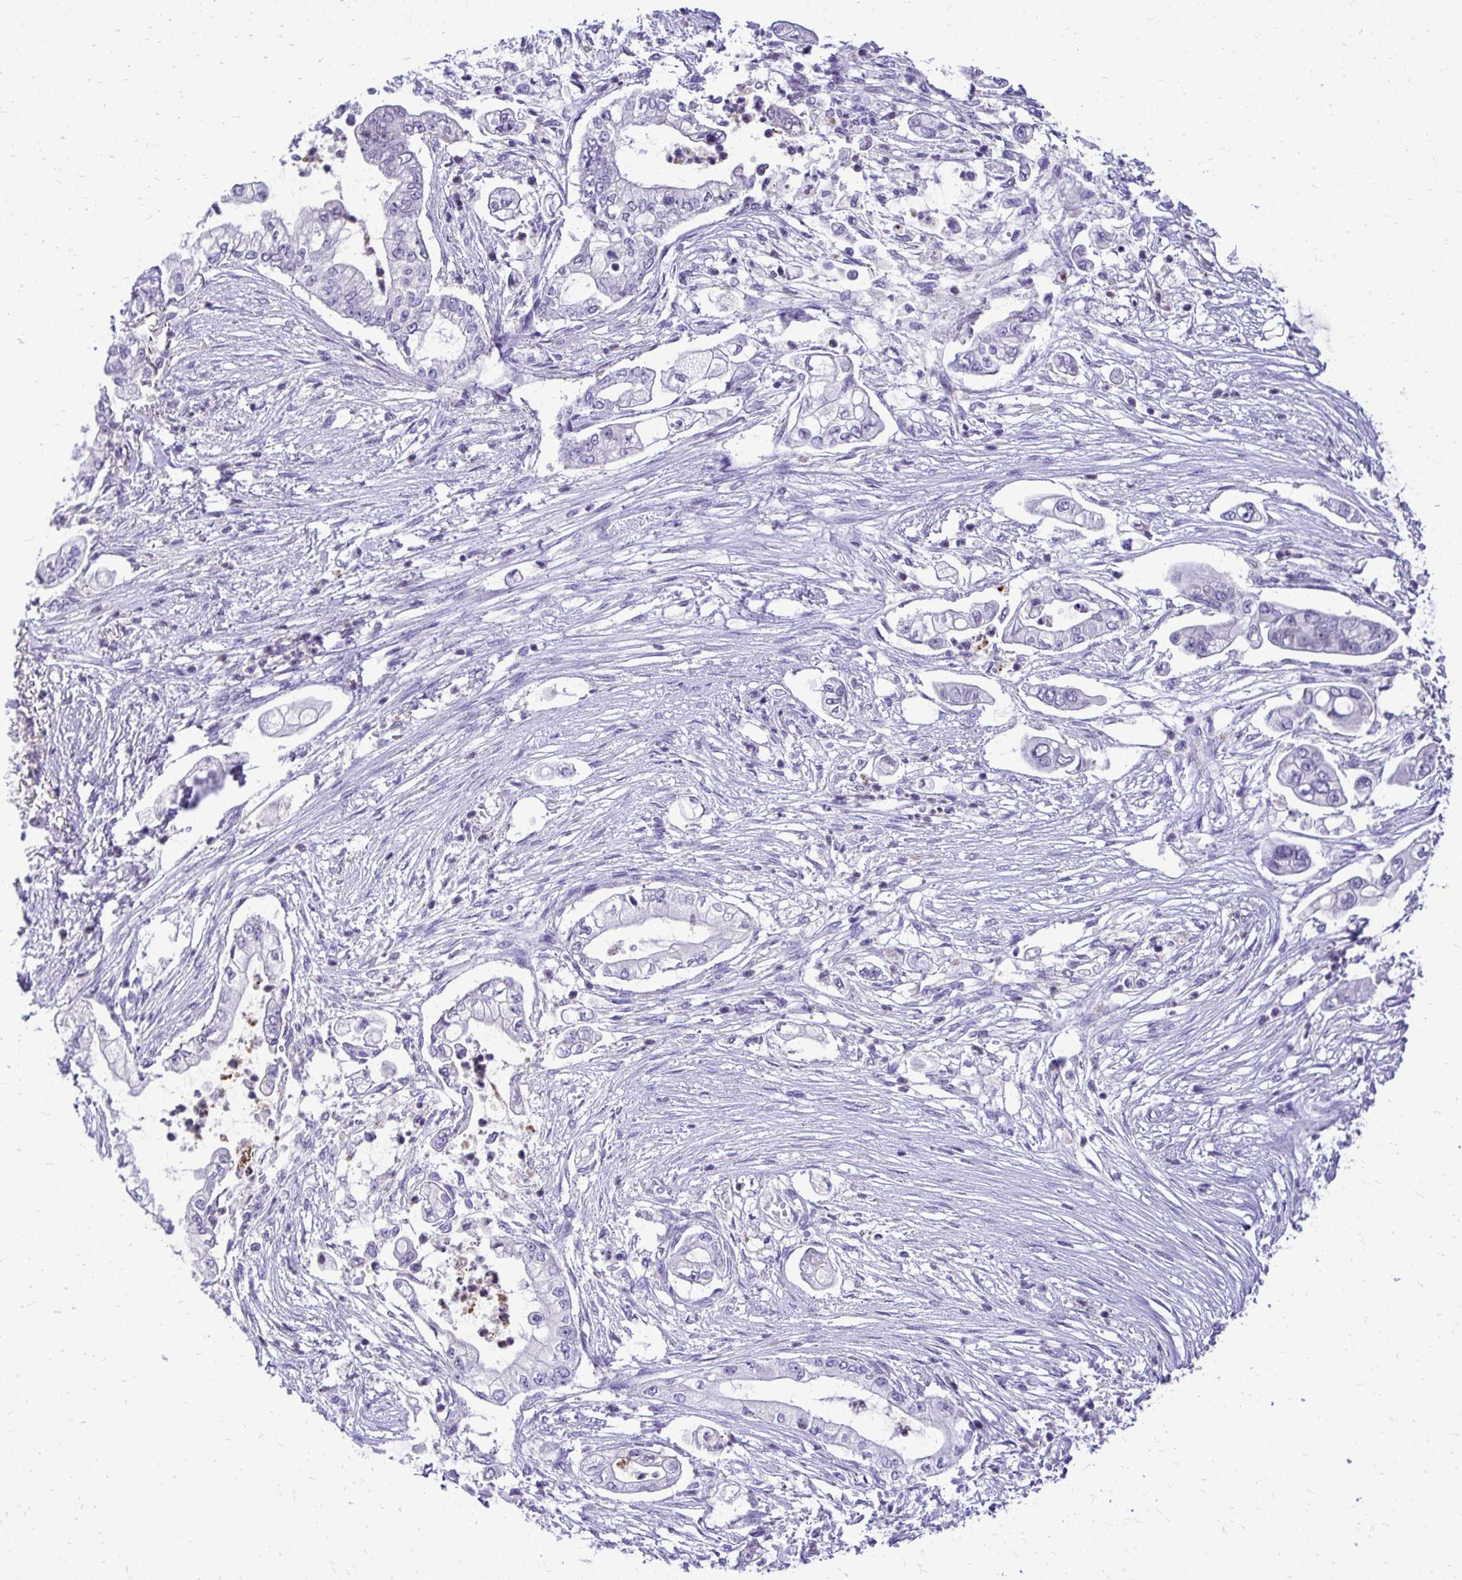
{"staining": {"intensity": "negative", "quantity": "none", "location": "none"}, "tissue": "pancreatic cancer", "cell_type": "Tumor cells", "image_type": "cancer", "snomed": [{"axis": "morphology", "description": "Adenocarcinoma, NOS"}, {"axis": "topography", "description": "Pancreas"}], "caption": "IHC image of neoplastic tissue: adenocarcinoma (pancreatic) stained with DAB exhibits no significant protein staining in tumor cells.", "gene": "ZSWIM9", "patient": {"sex": "female", "age": 69}}